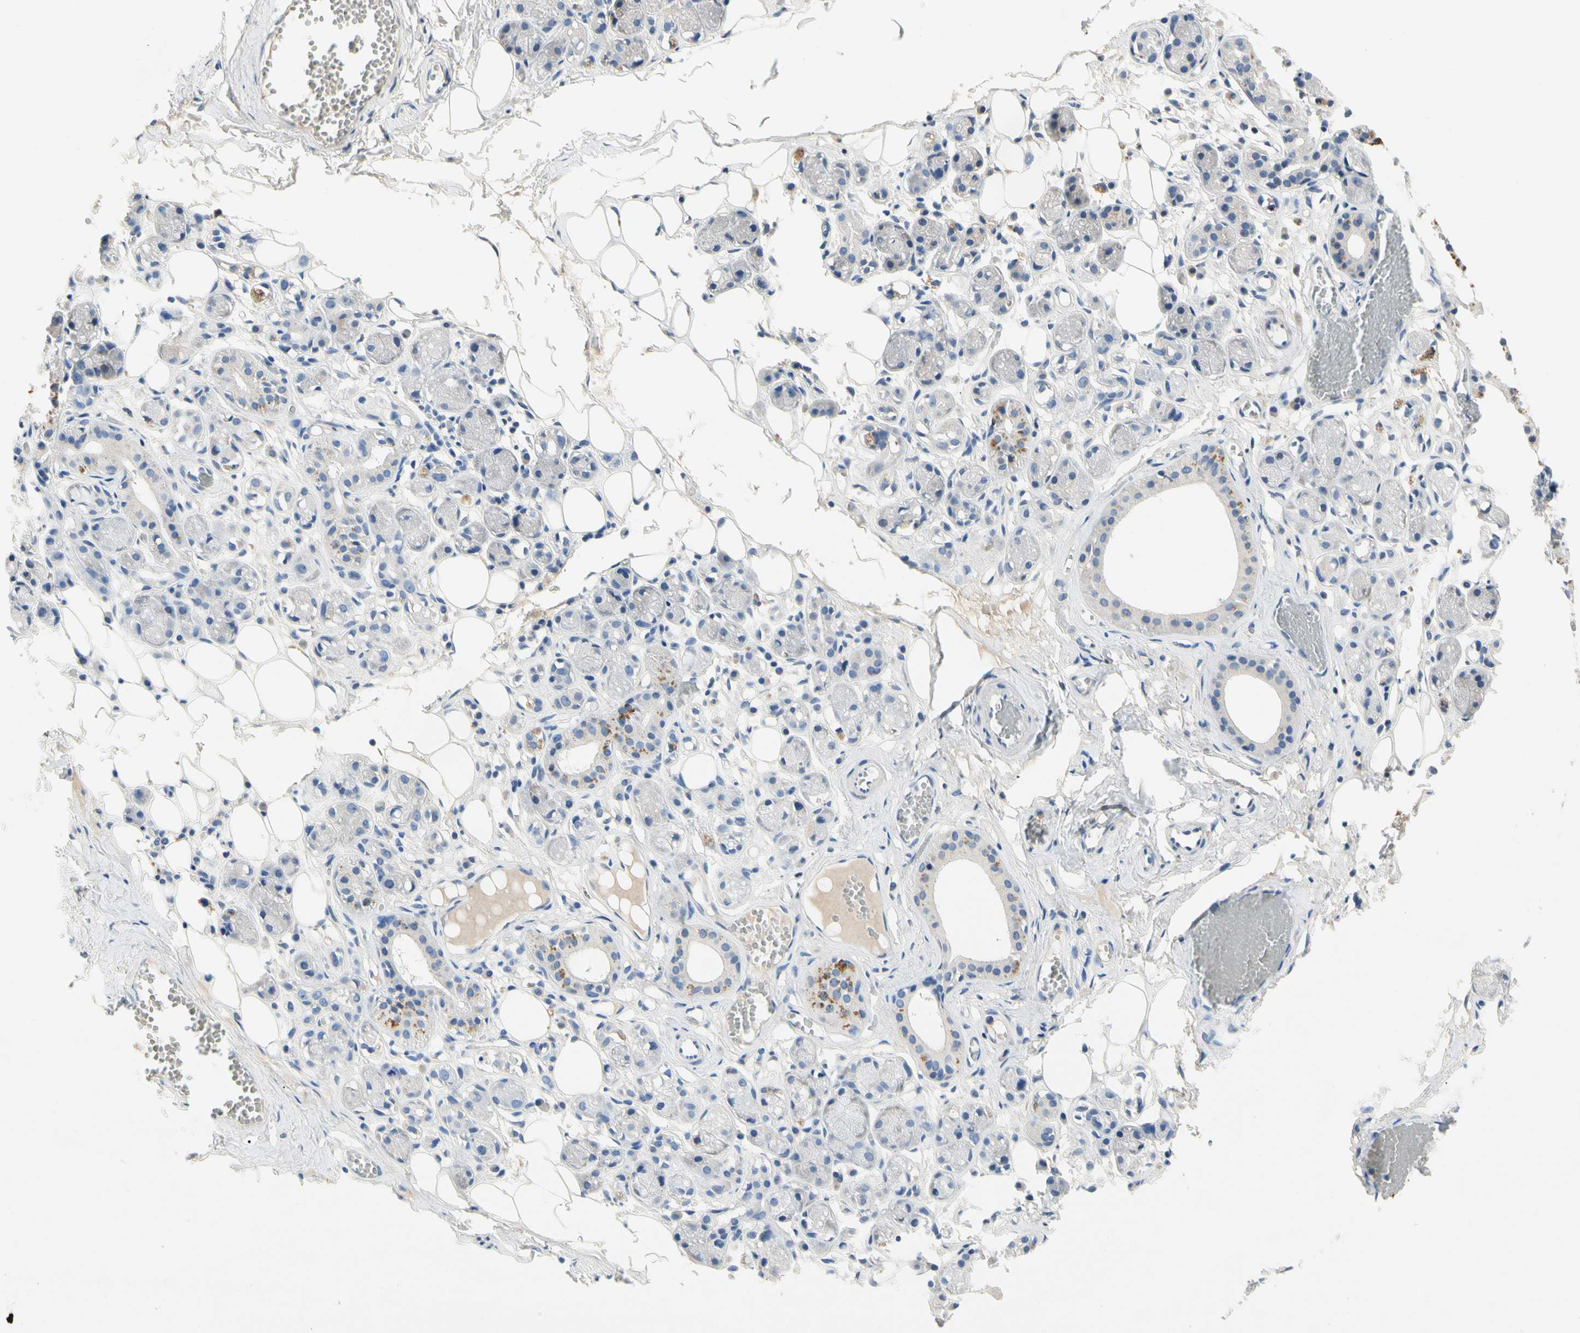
{"staining": {"intensity": "negative", "quantity": "none", "location": "none"}, "tissue": "adipose tissue", "cell_type": "Adipocytes", "image_type": "normal", "snomed": [{"axis": "morphology", "description": "Normal tissue, NOS"}, {"axis": "morphology", "description": "Inflammation, NOS"}, {"axis": "topography", "description": "Vascular tissue"}, {"axis": "topography", "description": "Salivary gland"}], "caption": "Immunohistochemistry (IHC) of unremarkable human adipose tissue demonstrates no positivity in adipocytes.", "gene": "GAS6", "patient": {"sex": "female", "age": 75}}